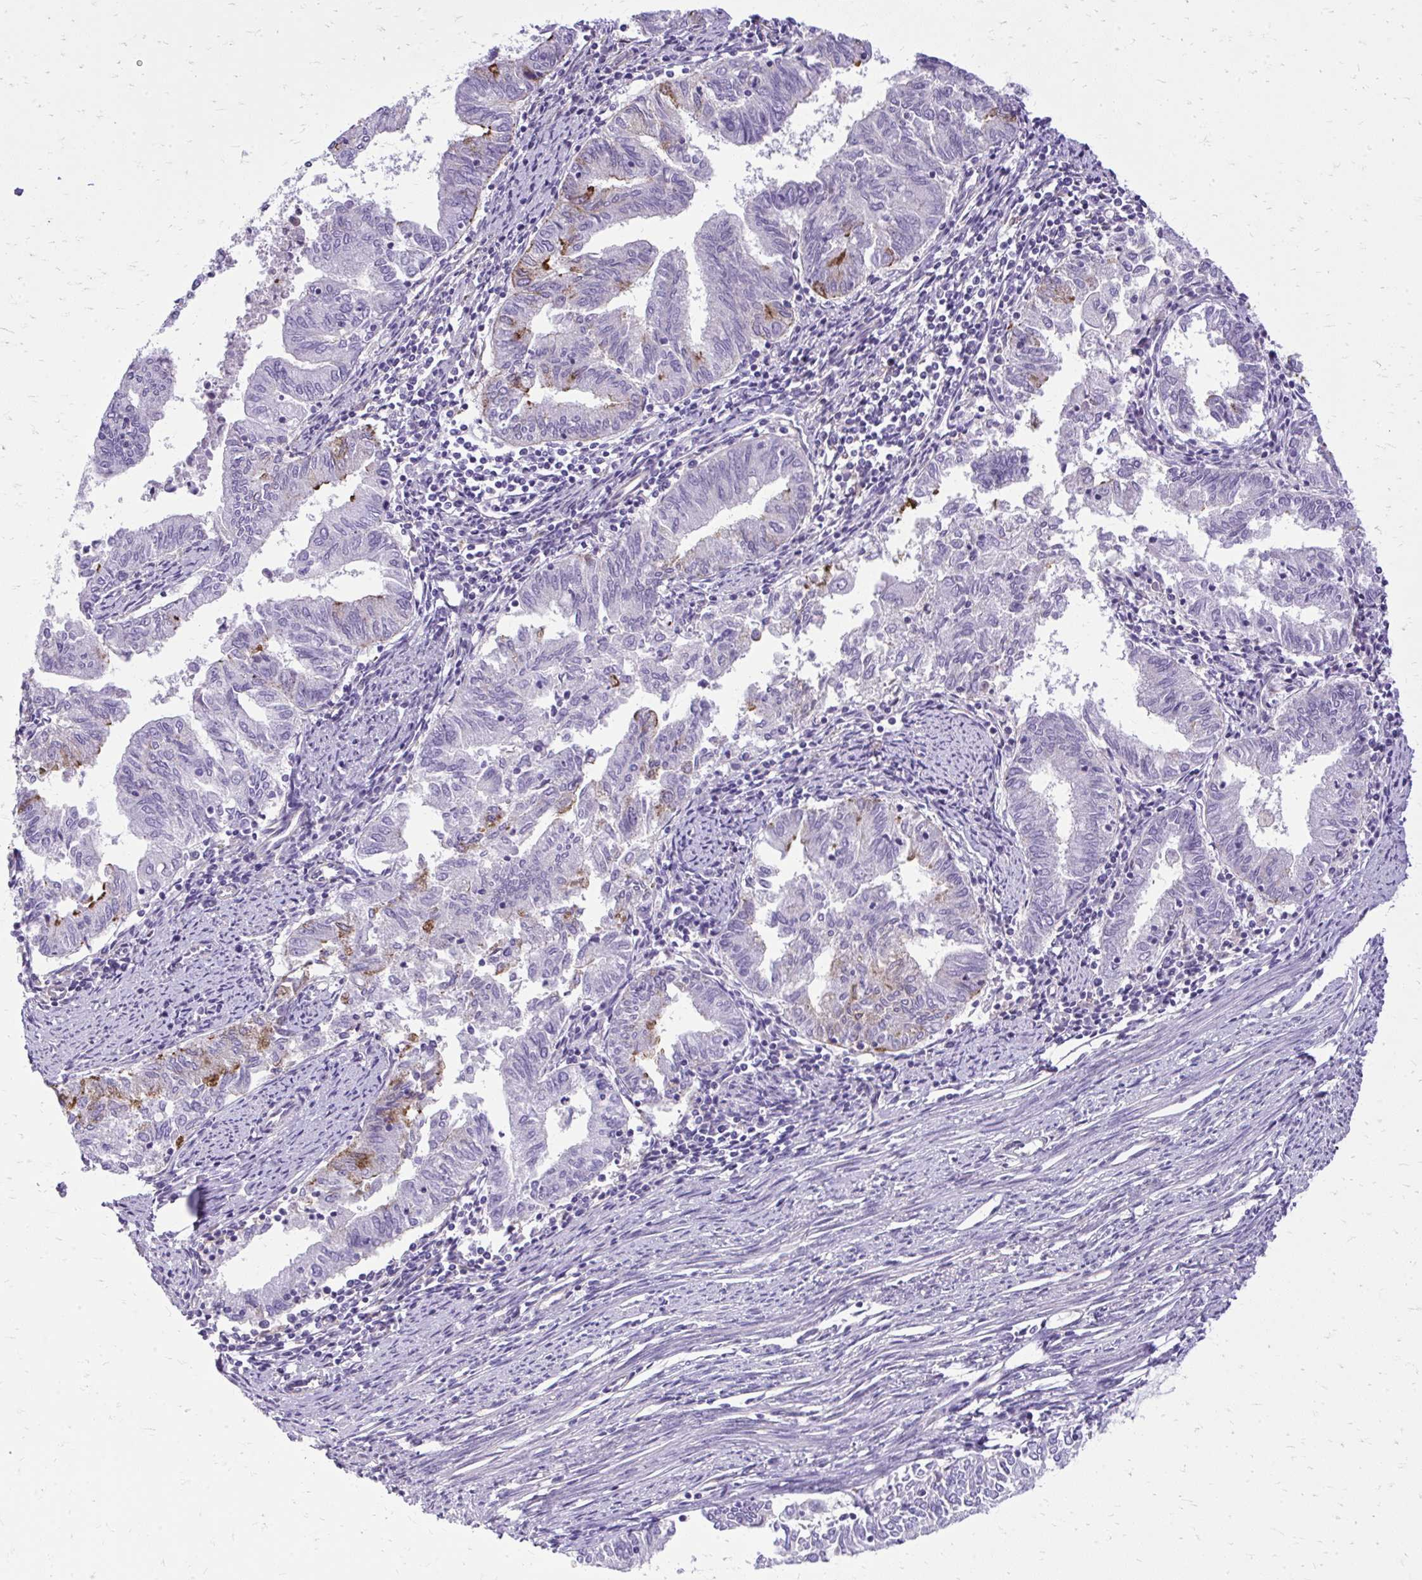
{"staining": {"intensity": "moderate", "quantity": "<25%", "location": "cytoplasmic/membranous"}, "tissue": "endometrial cancer", "cell_type": "Tumor cells", "image_type": "cancer", "snomed": [{"axis": "morphology", "description": "Adenocarcinoma, NOS"}, {"axis": "topography", "description": "Endometrium"}], "caption": "Endometrial cancer tissue exhibits moderate cytoplasmic/membranous expression in approximately <25% of tumor cells (DAB (3,3'-diaminobenzidine) IHC, brown staining for protein, blue staining for nuclei).", "gene": "RUNDC3B", "patient": {"sex": "female", "age": 79}}